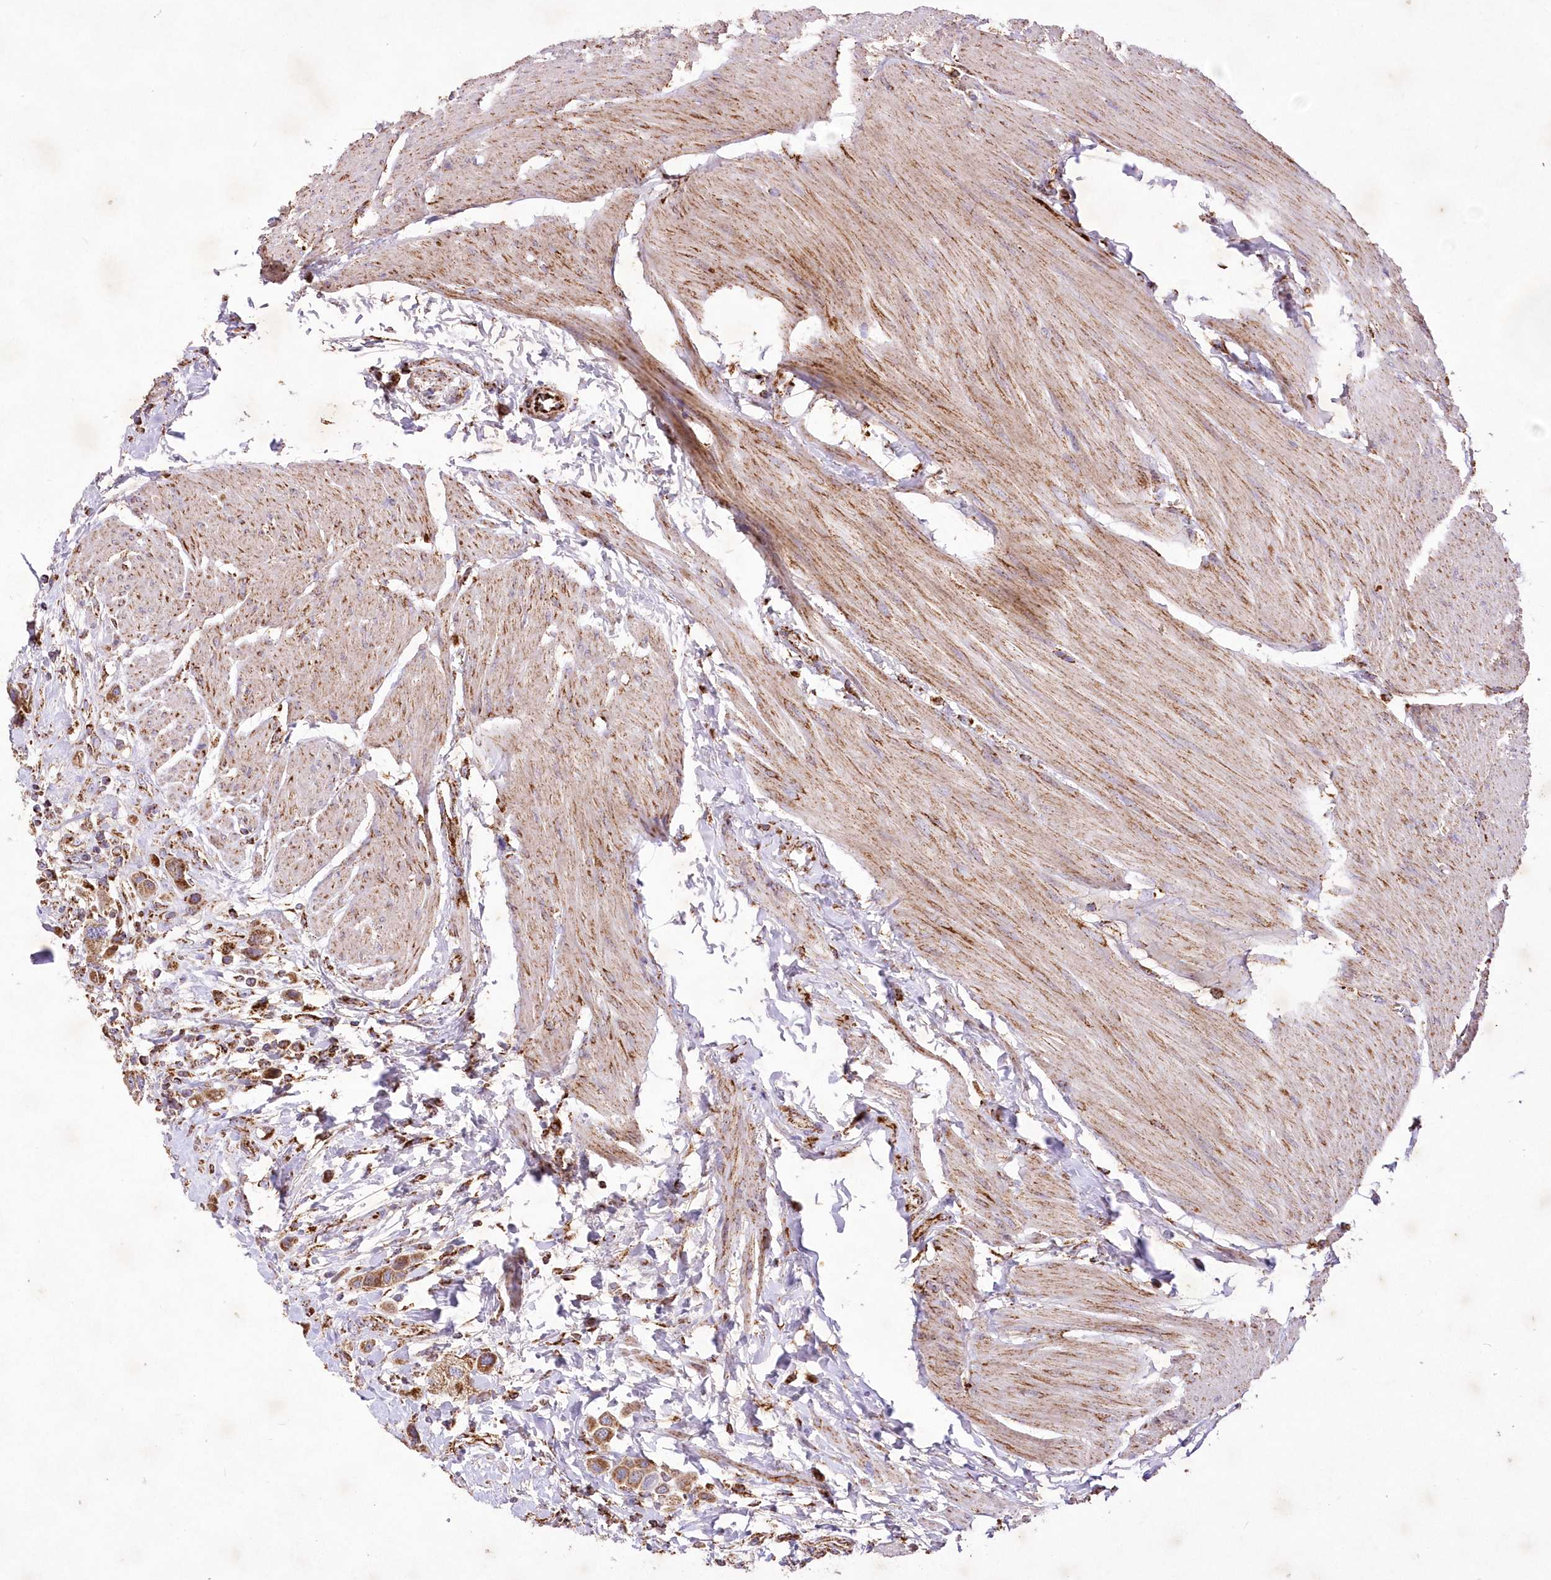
{"staining": {"intensity": "strong", "quantity": ">75%", "location": "cytoplasmic/membranous"}, "tissue": "urothelial cancer", "cell_type": "Tumor cells", "image_type": "cancer", "snomed": [{"axis": "morphology", "description": "Urothelial carcinoma, High grade"}, {"axis": "topography", "description": "Urinary bladder"}], "caption": "Tumor cells exhibit high levels of strong cytoplasmic/membranous staining in approximately >75% of cells in high-grade urothelial carcinoma.", "gene": "ASNSD1", "patient": {"sex": "male", "age": 50}}